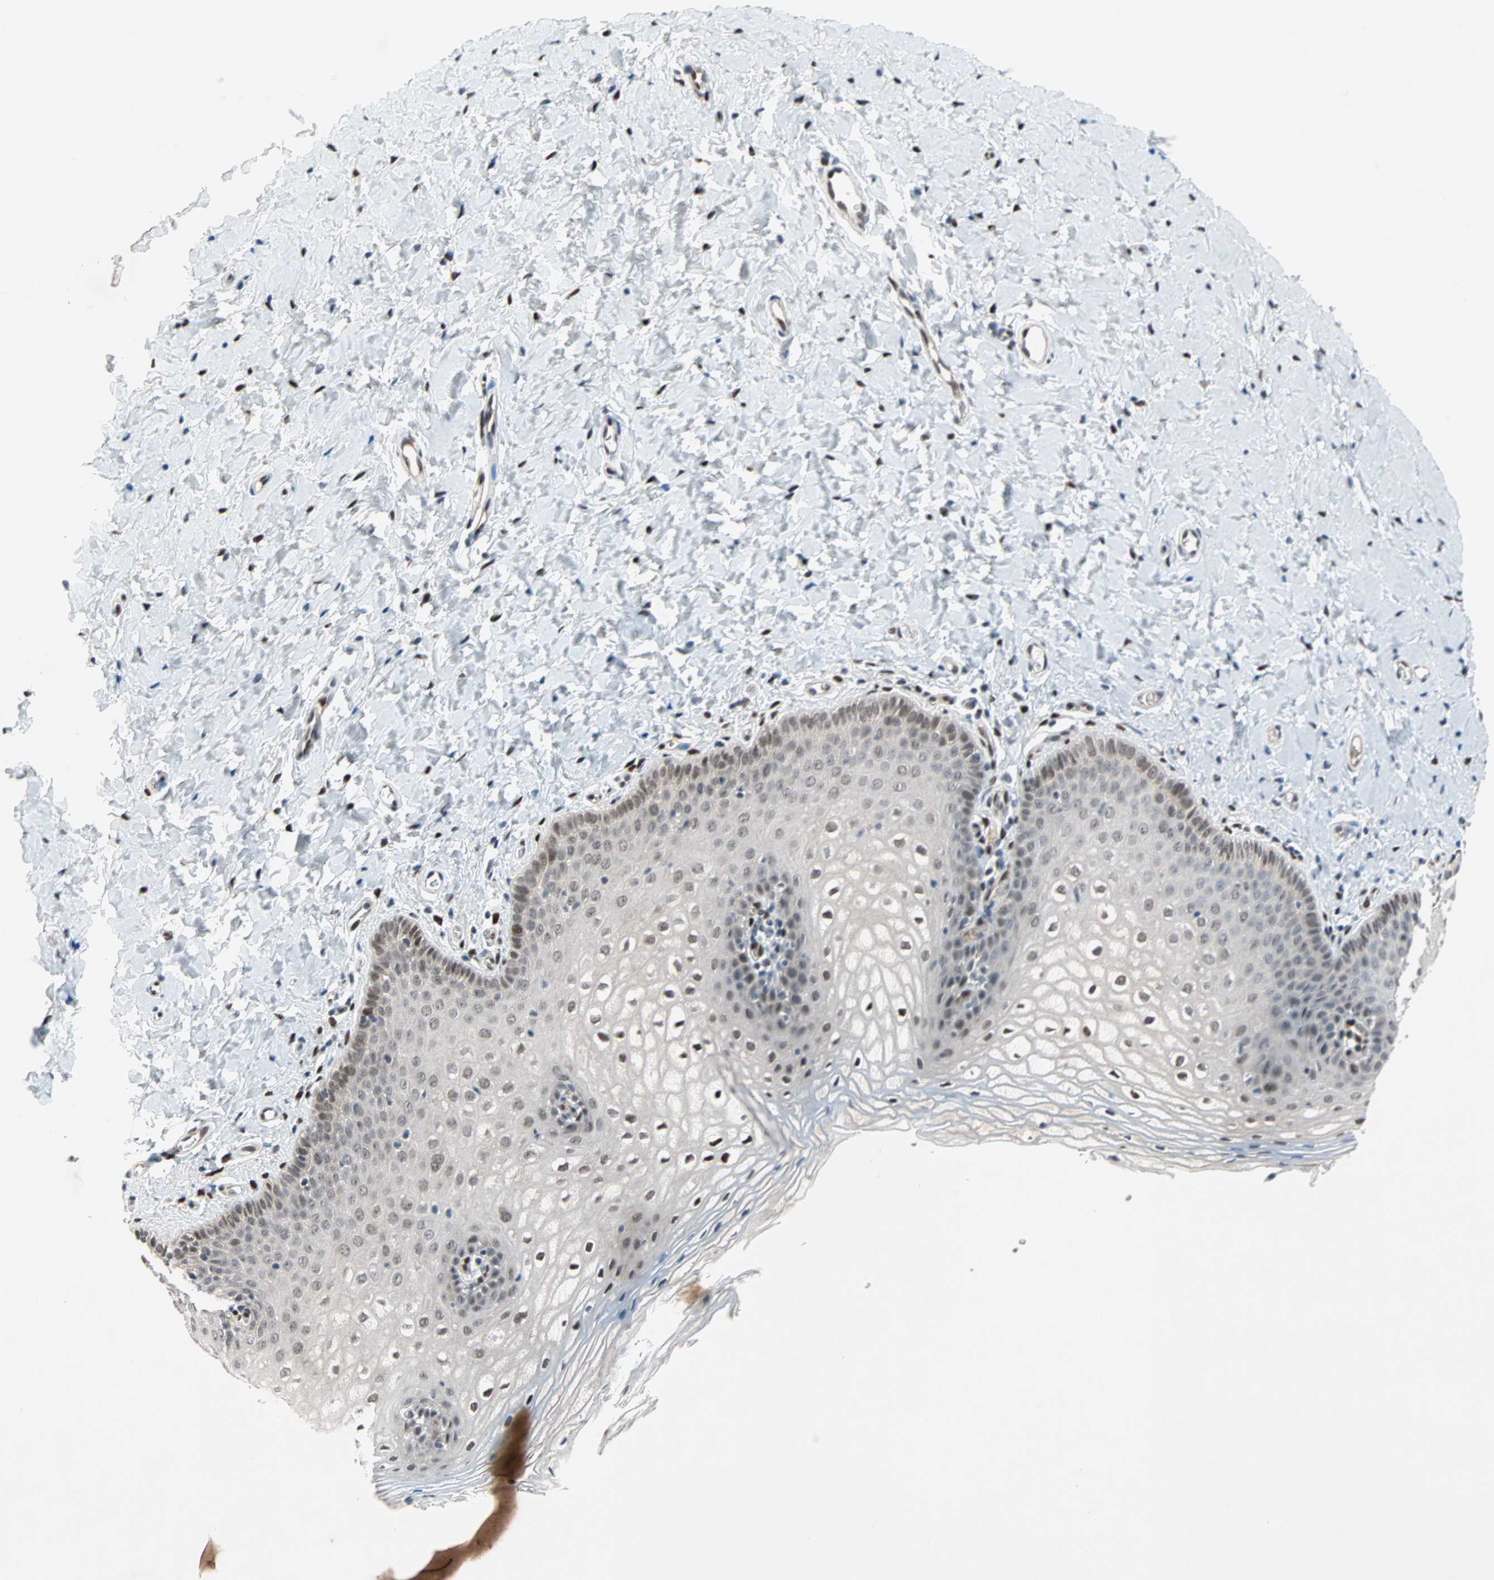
{"staining": {"intensity": "moderate", "quantity": "25%-75%", "location": "nuclear"}, "tissue": "vagina", "cell_type": "Squamous epithelial cells", "image_type": "normal", "snomed": [{"axis": "morphology", "description": "Normal tissue, NOS"}, {"axis": "topography", "description": "Vagina"}], "caption": "Squamous epithelial cells exhibit moderate nuclear staining in about 25%-75% of cells in normal vagina.", "gene": "WWTR1", "patient": {"sex": "female", "age": 55}}